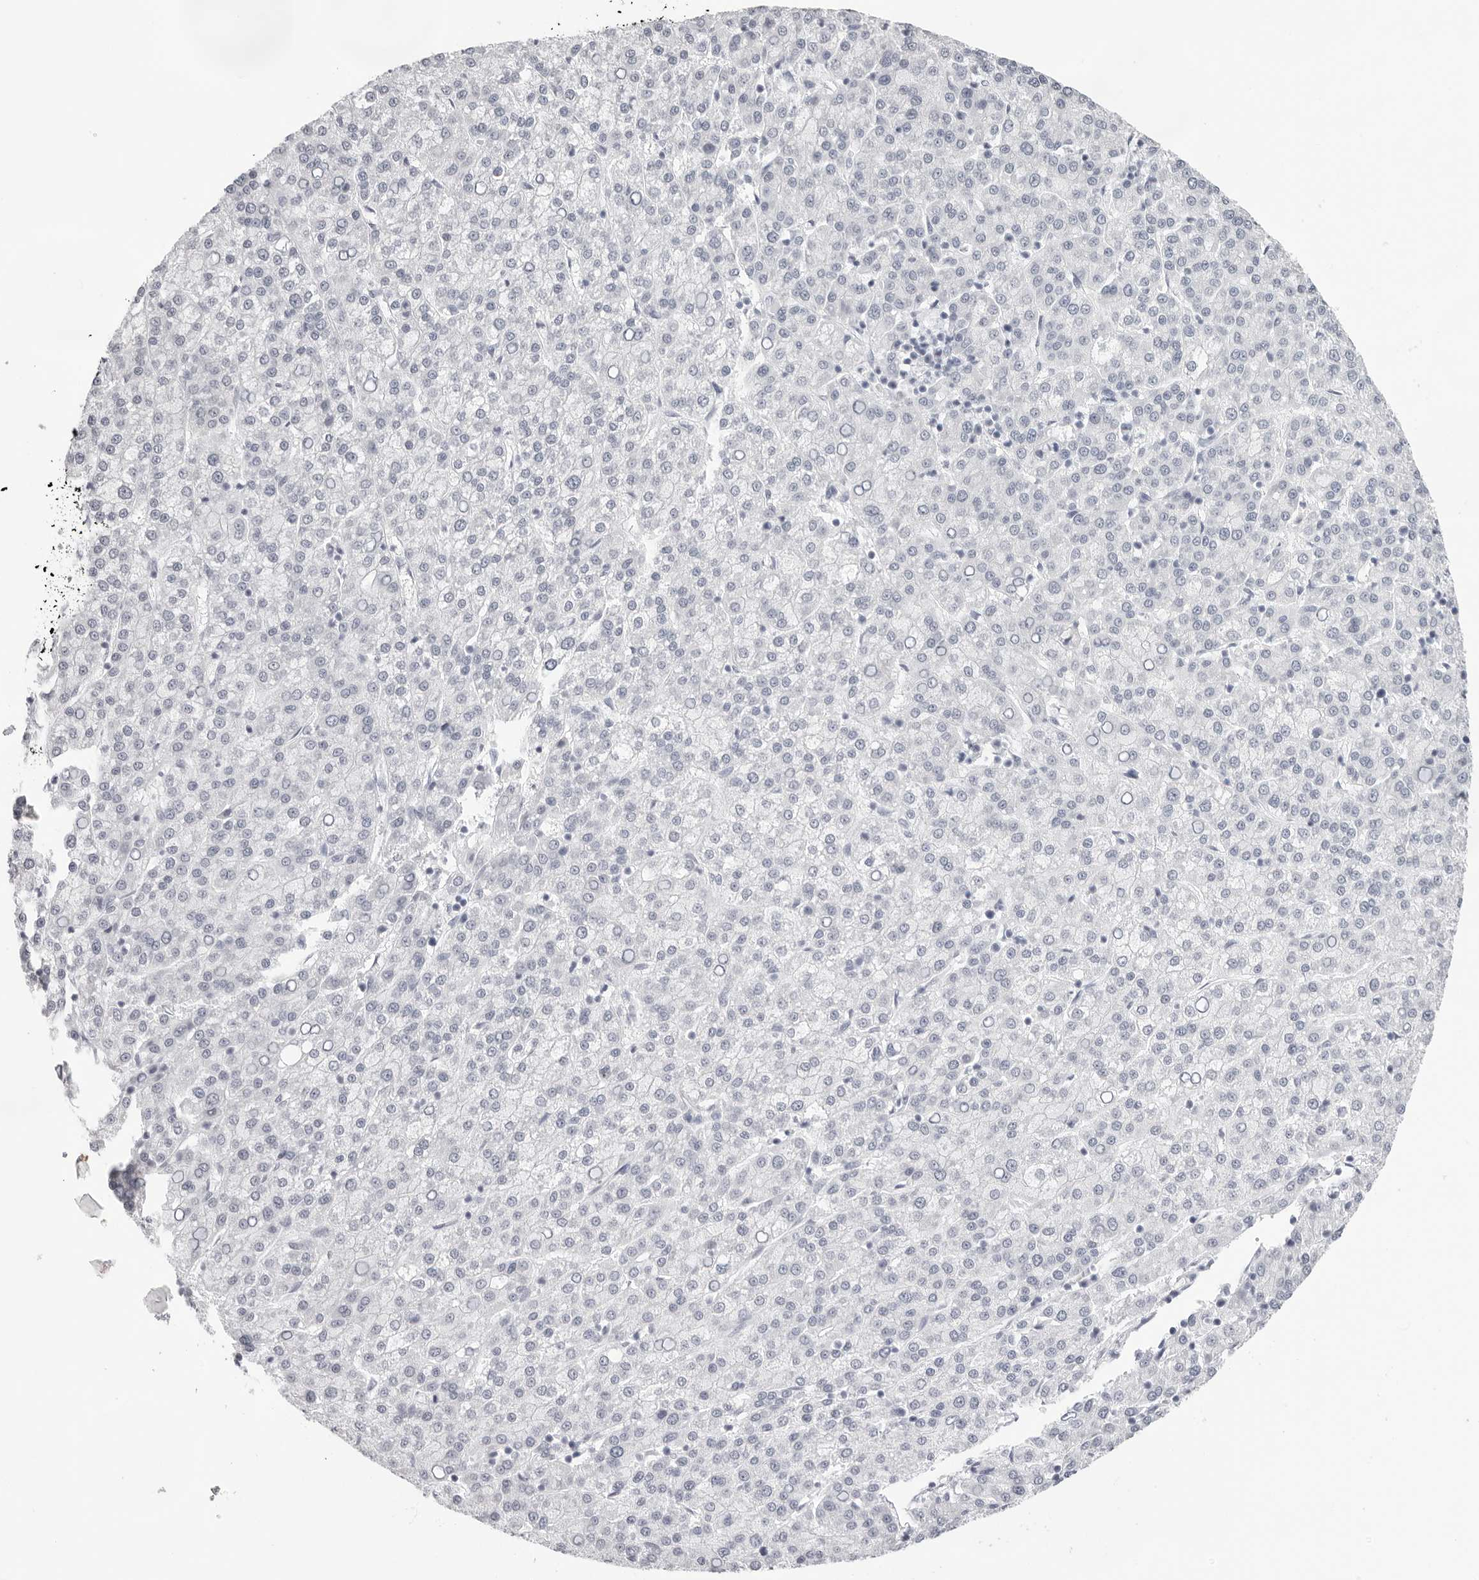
{"staining": {"intensity": "negative", "quantity": "none", "location": "none"}, "tissue": "liver cancer", "cell_type": "Tumor cells", "image_type": "cancer", "snomed": [{"axis": "morphology", "description": "Carcinoma, Hepatocellular, NOS"}, {"axis": "topography", "description": "Liver"}], "caption": "Immunohistochemical staining of liver cancer displays no significant expression in tumor cells. (DAB immunohistochemistry (IHC) visualized using brightfield microscopy, high magnification).", "gene": "CST5", "patient": {"sex": "female", "age": 58}}